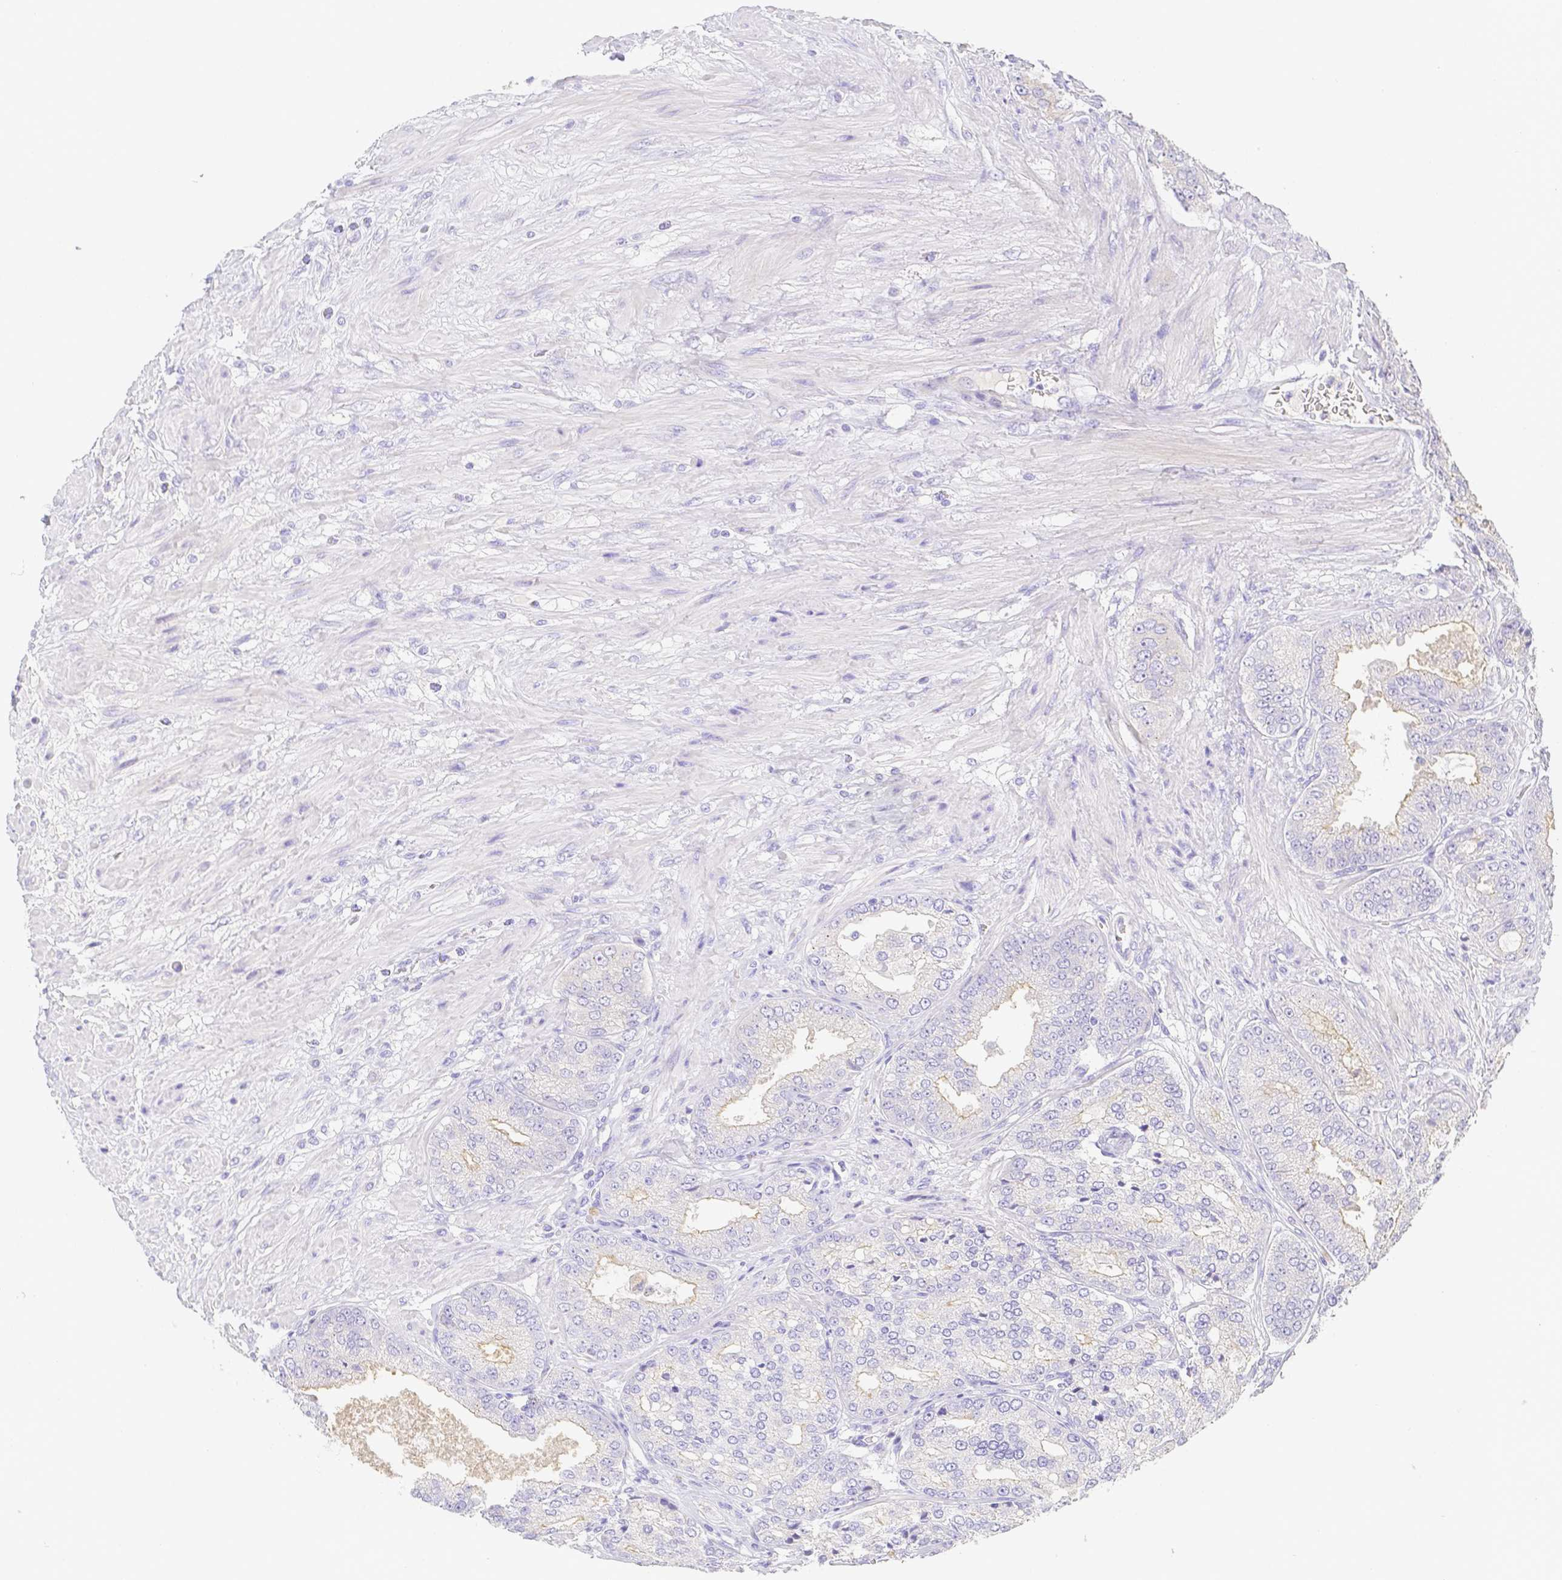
{"staining": {"intensity": "negative", "quantity": "none", "location": "none"}, "tissue": "prostate cancer", "cell_type": "Tumor cells", "image_type": "cancer", "snomed": [{"axis": "morphology", "description": "Adenocarcinoma, High grade"}, {"axis": "topography", "description": "Prostate"}], "caption": "High power microscopy histopathology image of an immunohistochemistry (IHC) image of prostate adenocarcinoma (high-grade), revealing no significant expression in tumor cells.", "gene": "ZG16B", "patient": {"sex": "male", "age": 71}}